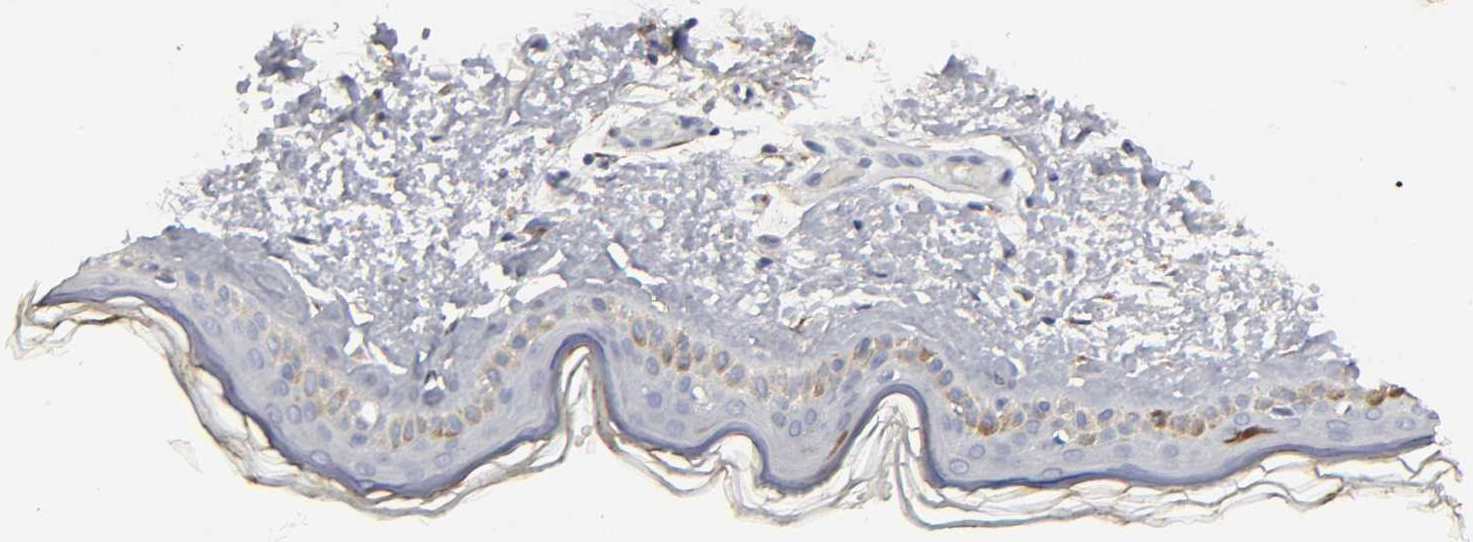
{"staining": {"intensity": "moderate", "quantity": ">75%", "location": "cytoplasmic/membranous"}, "tissue": "skin", "cell_type": "Fibroblasts", "image_type": "normal", "snomed": [{"axis": "morphology", "description": "Normal tissue, NOS"}, {"axis": "topography", "description": "Skin"}], "caption": "The micrograph exhibits immunohistochemical staining of normal skin. There is moderate cytoplasmic/membranous expression is present in about >75% of fibroblasts.", "gene": "LRP1", "patient": {"sex": "male", "age": 71}}